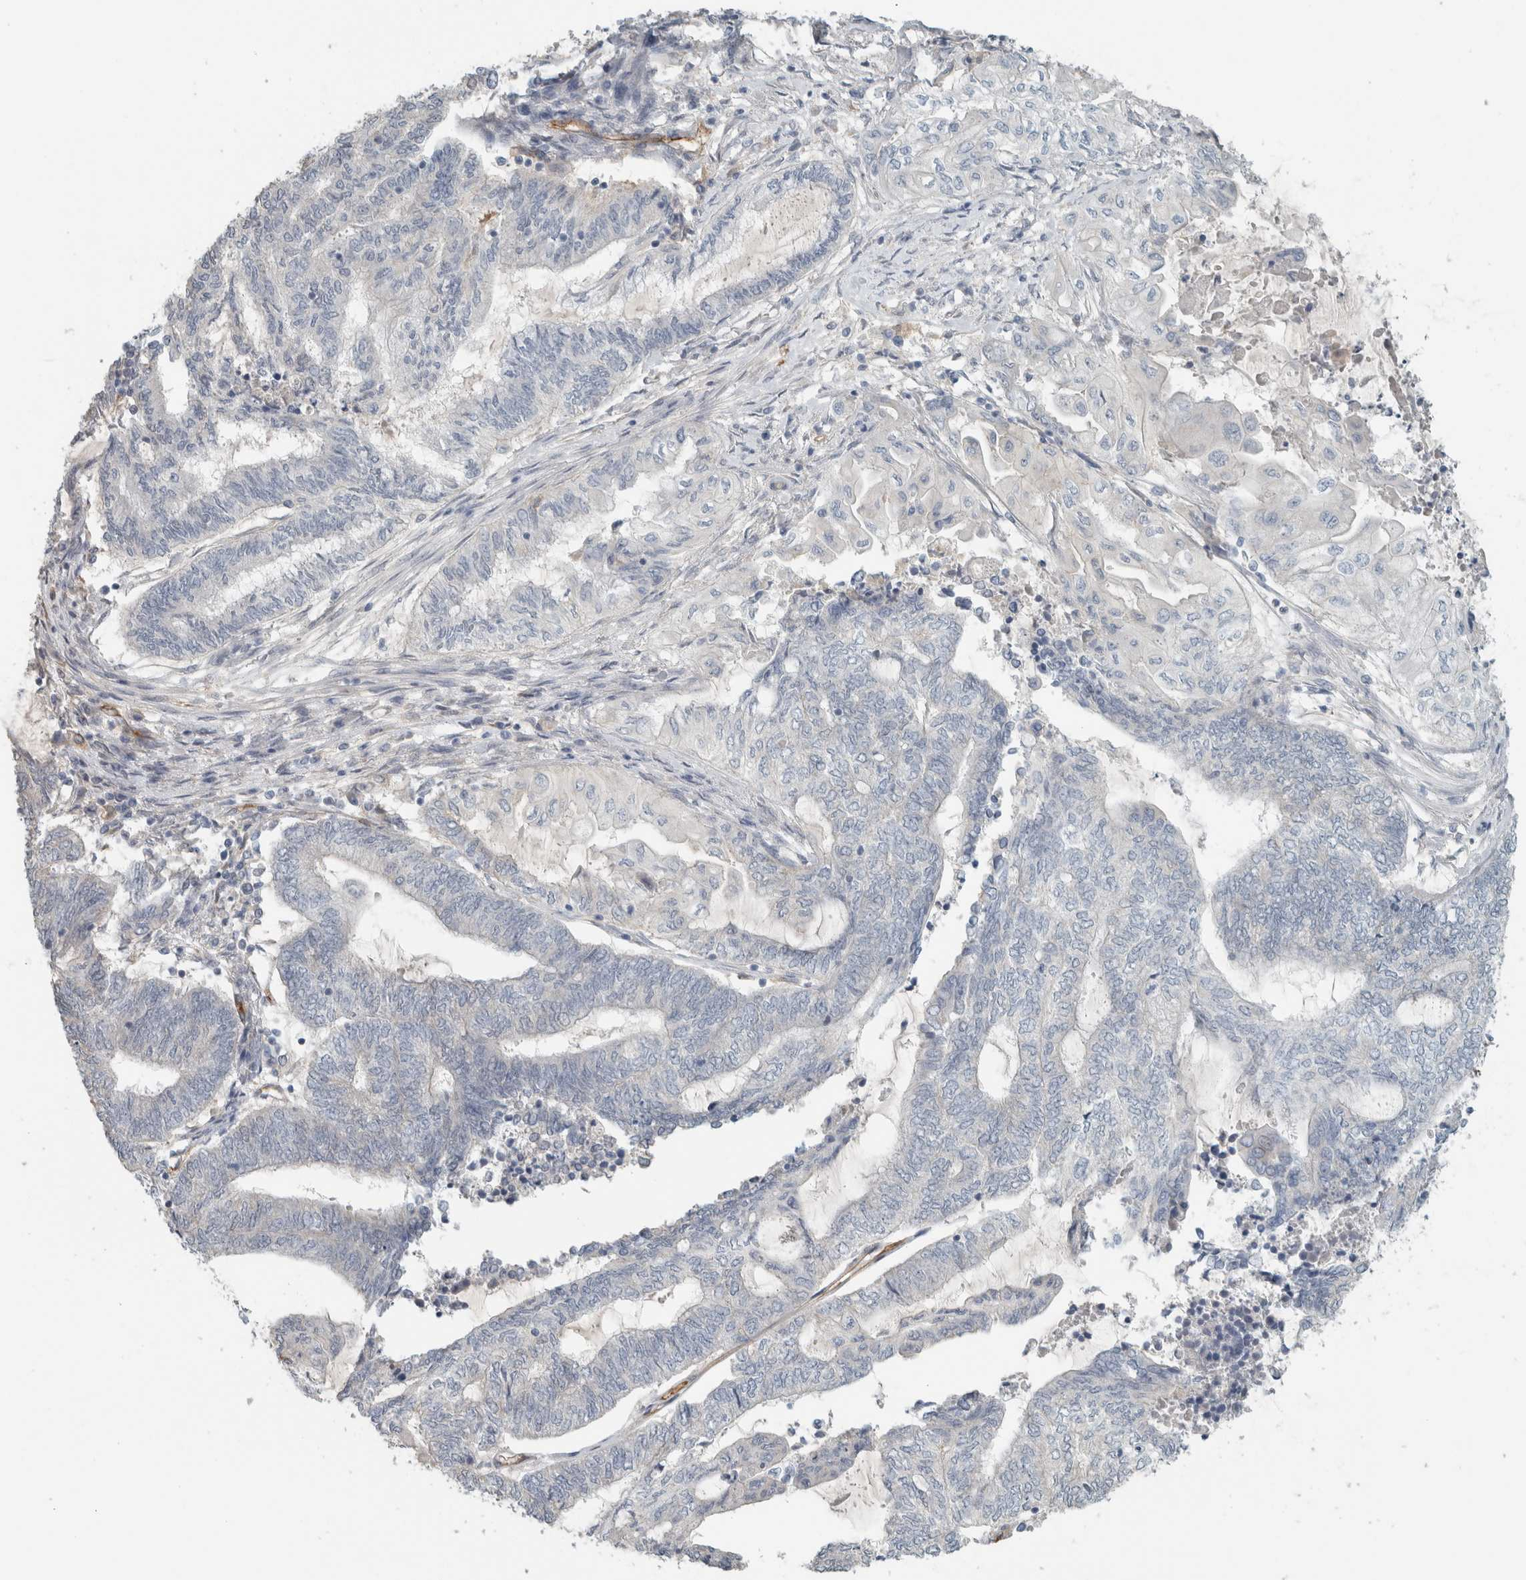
{"staining": {"intensity": "negative", "quantity": "none", "location": "none"}, "tissue": "endometrial cancer", "cell_type": "Tumor cells", "image_type": "cancer", "snomed": [{"axis": "morphology", "description": "Adenocarcinoma, NOS"}, {"axis": "topography", "description": "Uterus"}, {"axis": "topography", "description": "Endometrium"}], "caption": "This is an IHC photomicrograph of human endometrial adenocarcinoma. There is no staining in tumor cells.", "gene": "SCIN", "patient": {"sex": "female", "age": 70}}